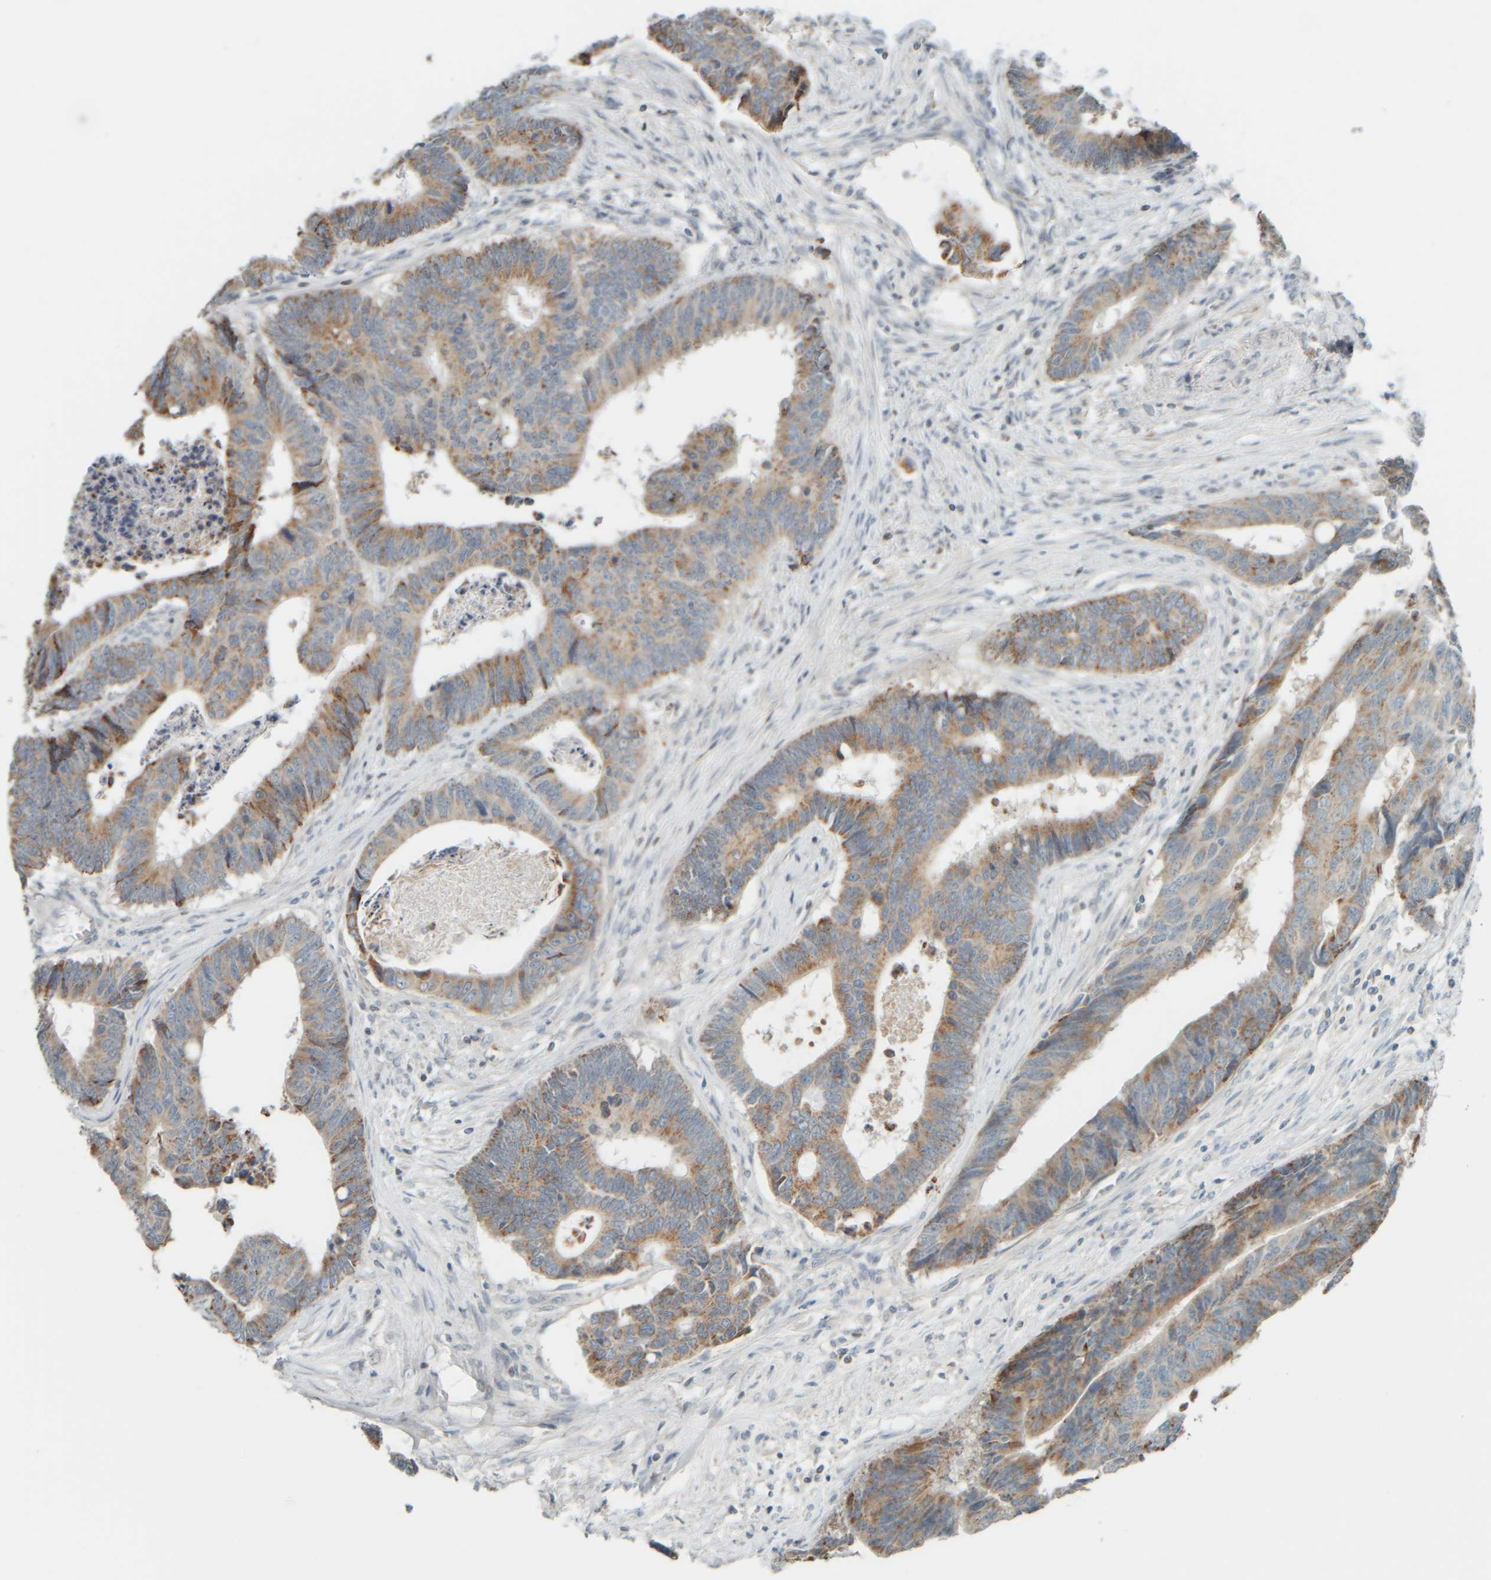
{"staining": {"intensity": "moderate", "quantity": "25%-75%", "location": "cytoplasmic/membranous"}, "tissue": "colorectal cancer", "cell_type": "Tumor cells", "image_type": "cancer", "snomed": [{"axis": "morphology", "description": "Adenocarcinoma, NOS"}, {"axis": "topography", "description": "Rectum"}], "caption": "Immunohistochemistry staining of colorectal adenocarcinoma, which demonstrates medium levels of moderate cytoplasmic/membranous staining in about 25%-75% of tumor cells indicating moderate cytoplasmic/membranous protein expression. The staining was performed using DAB (3,3'-diaminobenzidine) (brown) for protein detection and nuclei were counterstained in hematoxylin (blue).", "gene": "PTGES3L-AARSD1", "patient": {"sex": "male", "age": 84}}